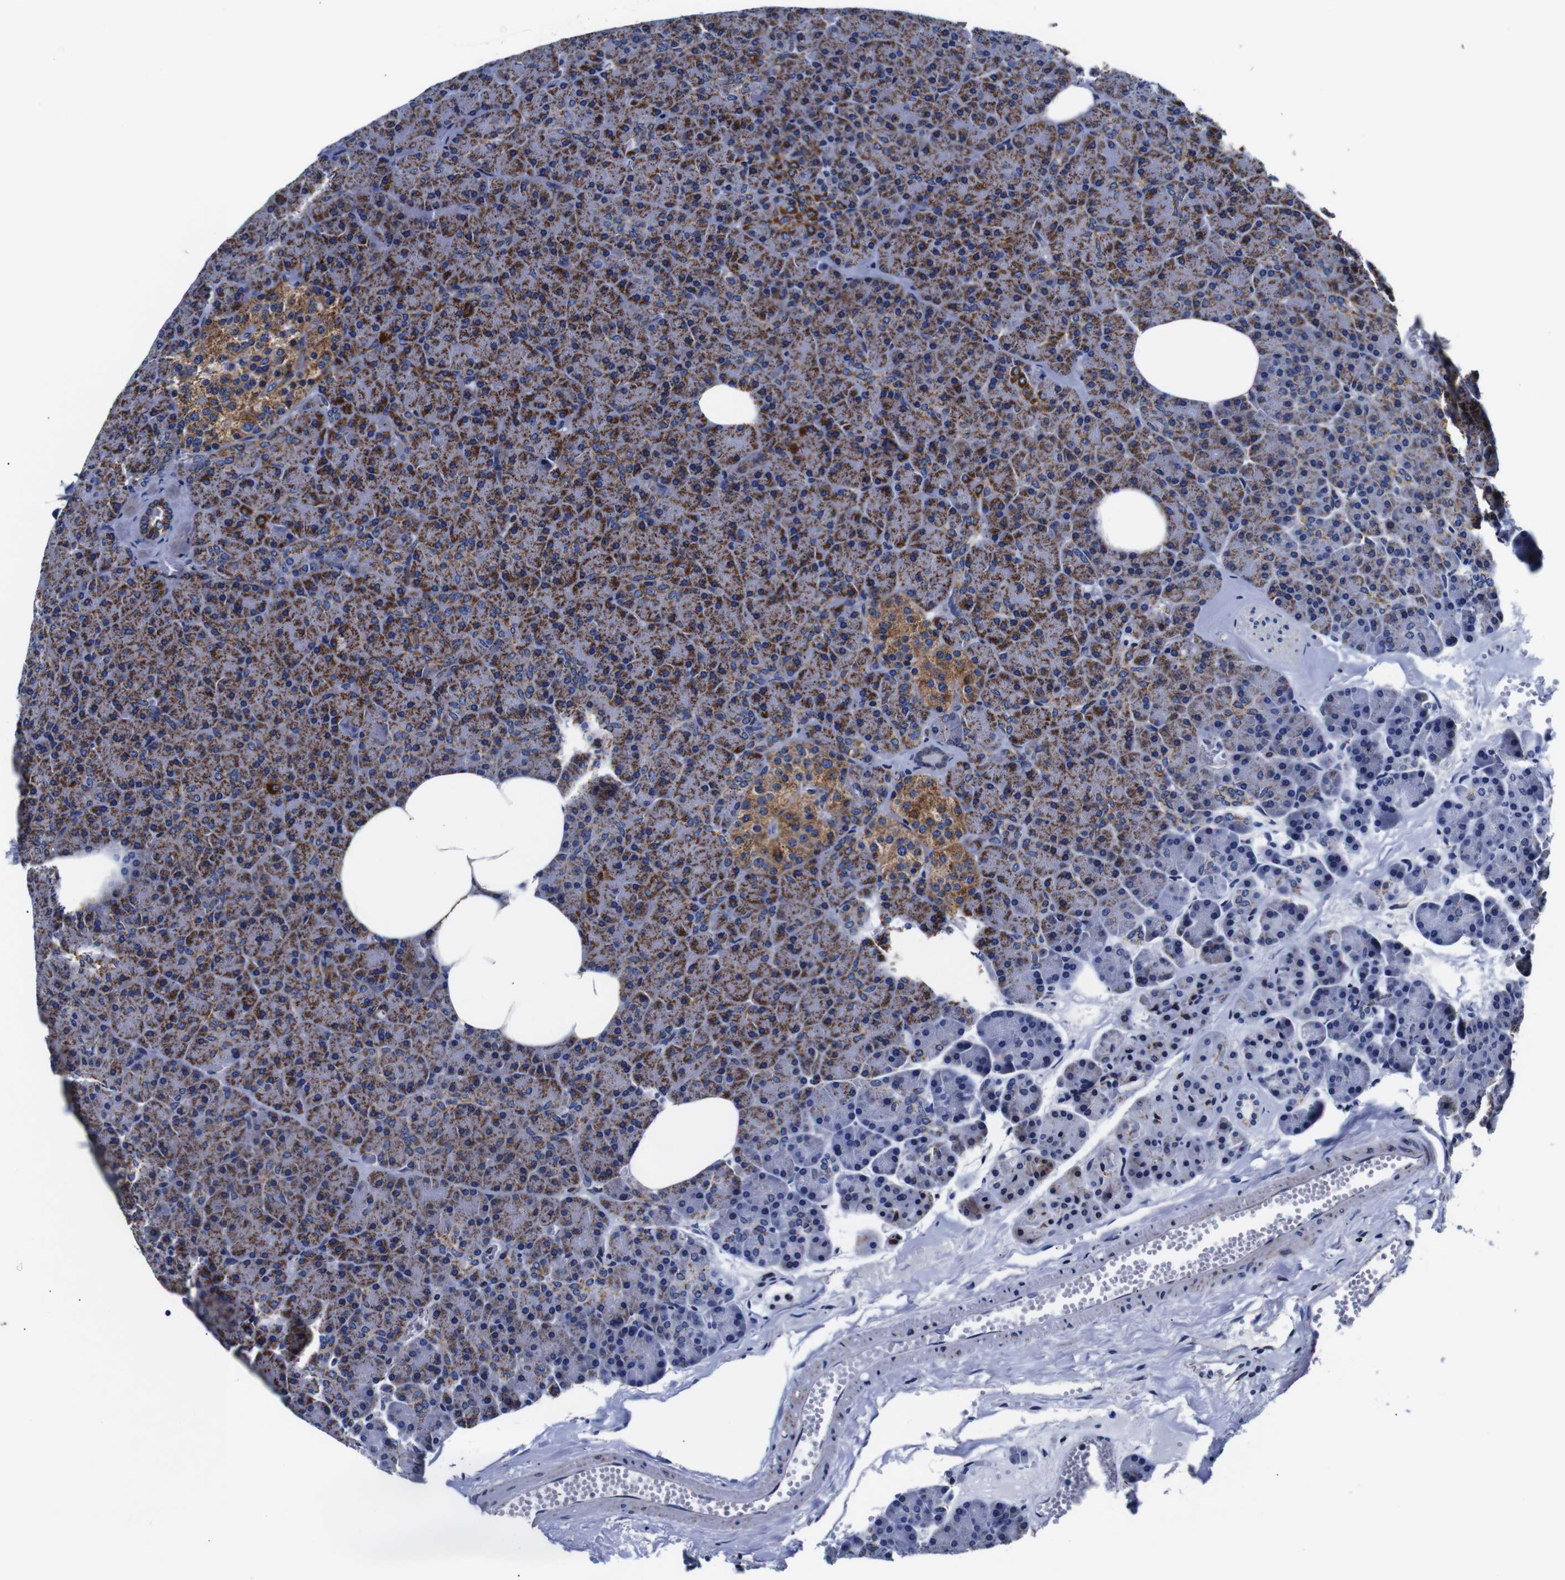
{"staining": {"intensity": "strong", "quantity": ">75%", "location": "cytoplasmic/membranous"}, "tissue": "pancreas", "cell_type": "Exocrine glandular cells", "image_type": "normal", "snomed": [{"axis": "morphology", "description": "Normal tissue, NOS"}, {"axis": "topography", "description": "Pancreas"}], "caption": "Pancreas stained with DAB immunohistochemistry displays high levels of strong cytoplasmic/membranous expression in approximately >75% of exocrine glandular cells. (DAB (3,3'-diaminobenzidine) IHC, brown staining for protein, blue staining for nuclei).", "gene": "FKBP9", "patient": {"sex": "female", "age": 35}}